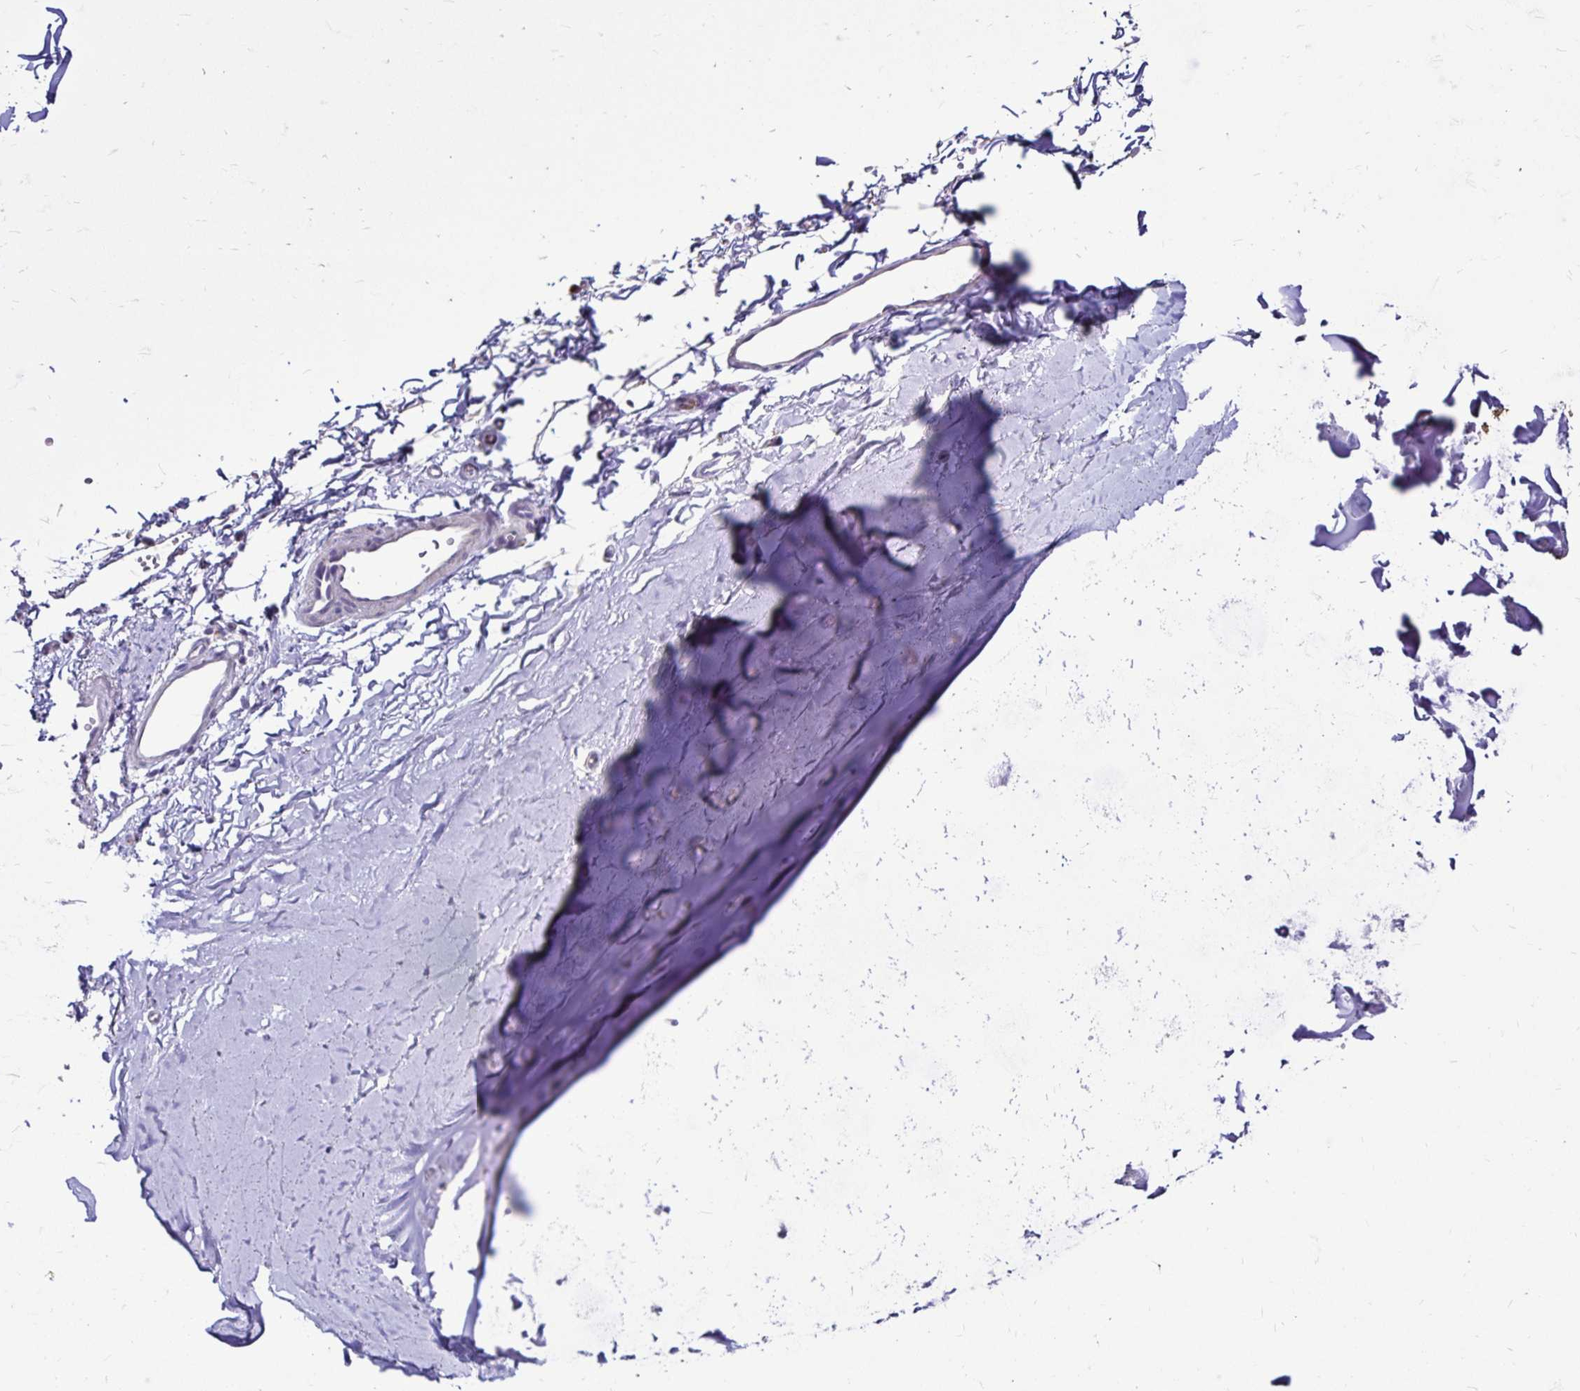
{"staining": {"intensity": "negative", "quantity": "none", "location": "none"}, "tissue": "adipose tissue", "cell_type": "Adipocytes", "image_type": "normal", "snomed": [{"axis": "morphology", "description": "Normal tissue, NOS"}, {"axis": "topography", "description": "Cartilage tissue"}, {"axis": "topography", "description": "Bronchus"}], "caption": "Photomicrograph shows no protein expression in adipocytes of benign adipose tissue. (Immunohistochemistry (ihc), brightfield microscopy, high magnification).", "gene": "EVPL", "patient": {"sex": "female", "age": 79}}